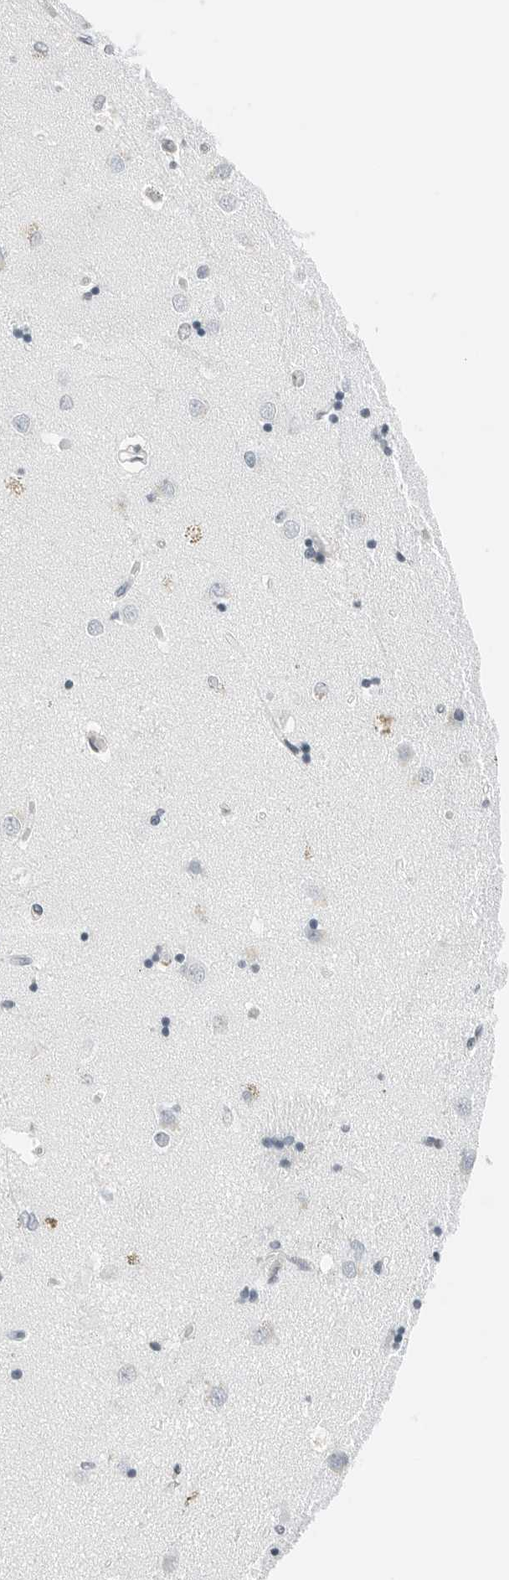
{"staining": {"intensity": "negative", "quantity": "none", "location": "none"}, "tissue": "caudate", "cell_type": "Glial cells", "image_type": "normal", "snomed": [{"axis": "morphology", "description": "Normal tissue, NOS"}, {"axis": "topography", "description": "Lateral ventricle wall"}], "caption": "This is an immunohistochemistry image of normal human caudate. There is no staining in glial cells.", "gene": "P4HA2", "patient": {"sex": "male", "age": 45}}